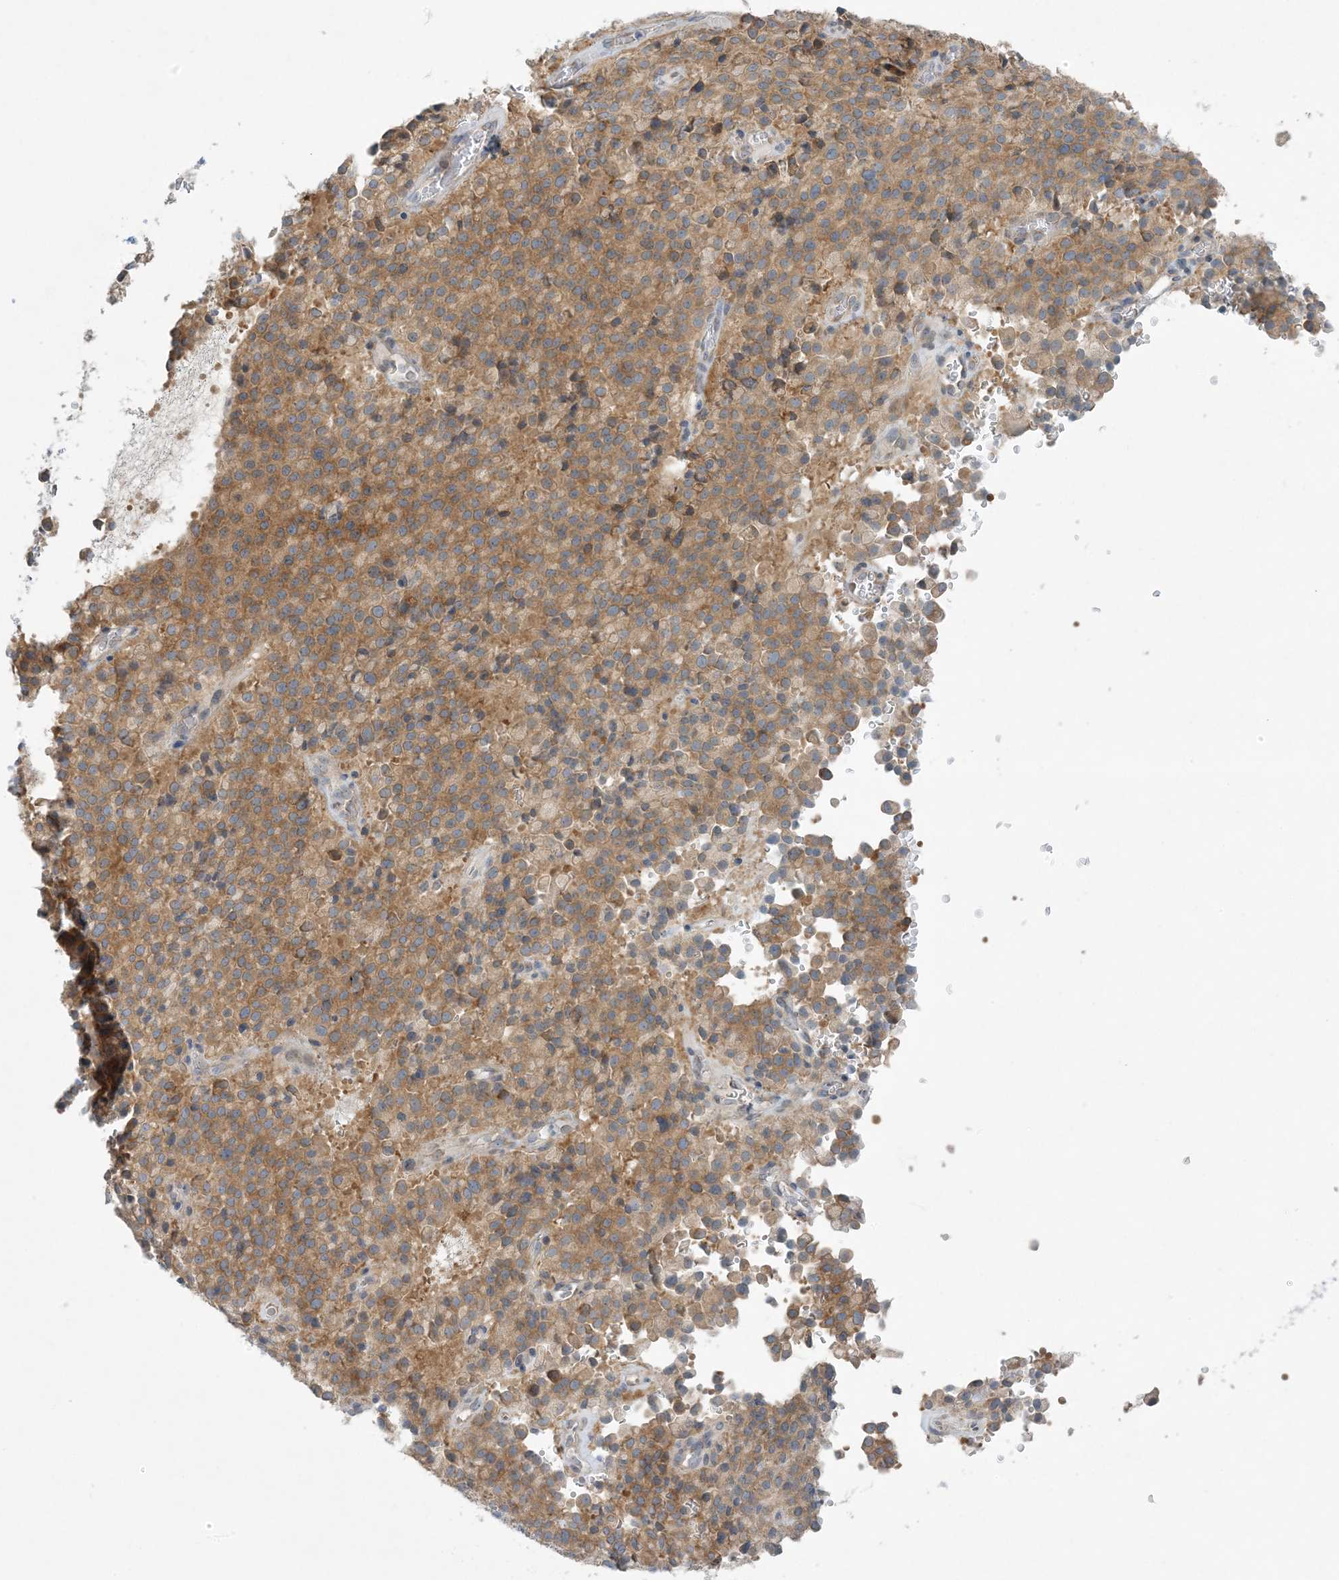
{"staining": {"intensity": "moderate", "quantity": ">75%", "location": "cytoplasmic/membranous"}, "tissue": "pancreatic cancer", "cell_type": "Tumor cells", "image_type": "cancer", "snomed": [{"axis": "morphology", "description": "Adenocarcinoma, NOS"}, {"axis": "topography", "description": "Pancreas"}], "caption": "Immunohistochemistry (DAB (3,3'-diaminobenzidine)) staining of pancreatic cancer exhibits moderate cytoplasmic/membranous protein staining in about >75% of tumor cells.", "gene": "SCN3A", "patient": {"sex": "male", "age": 65}}